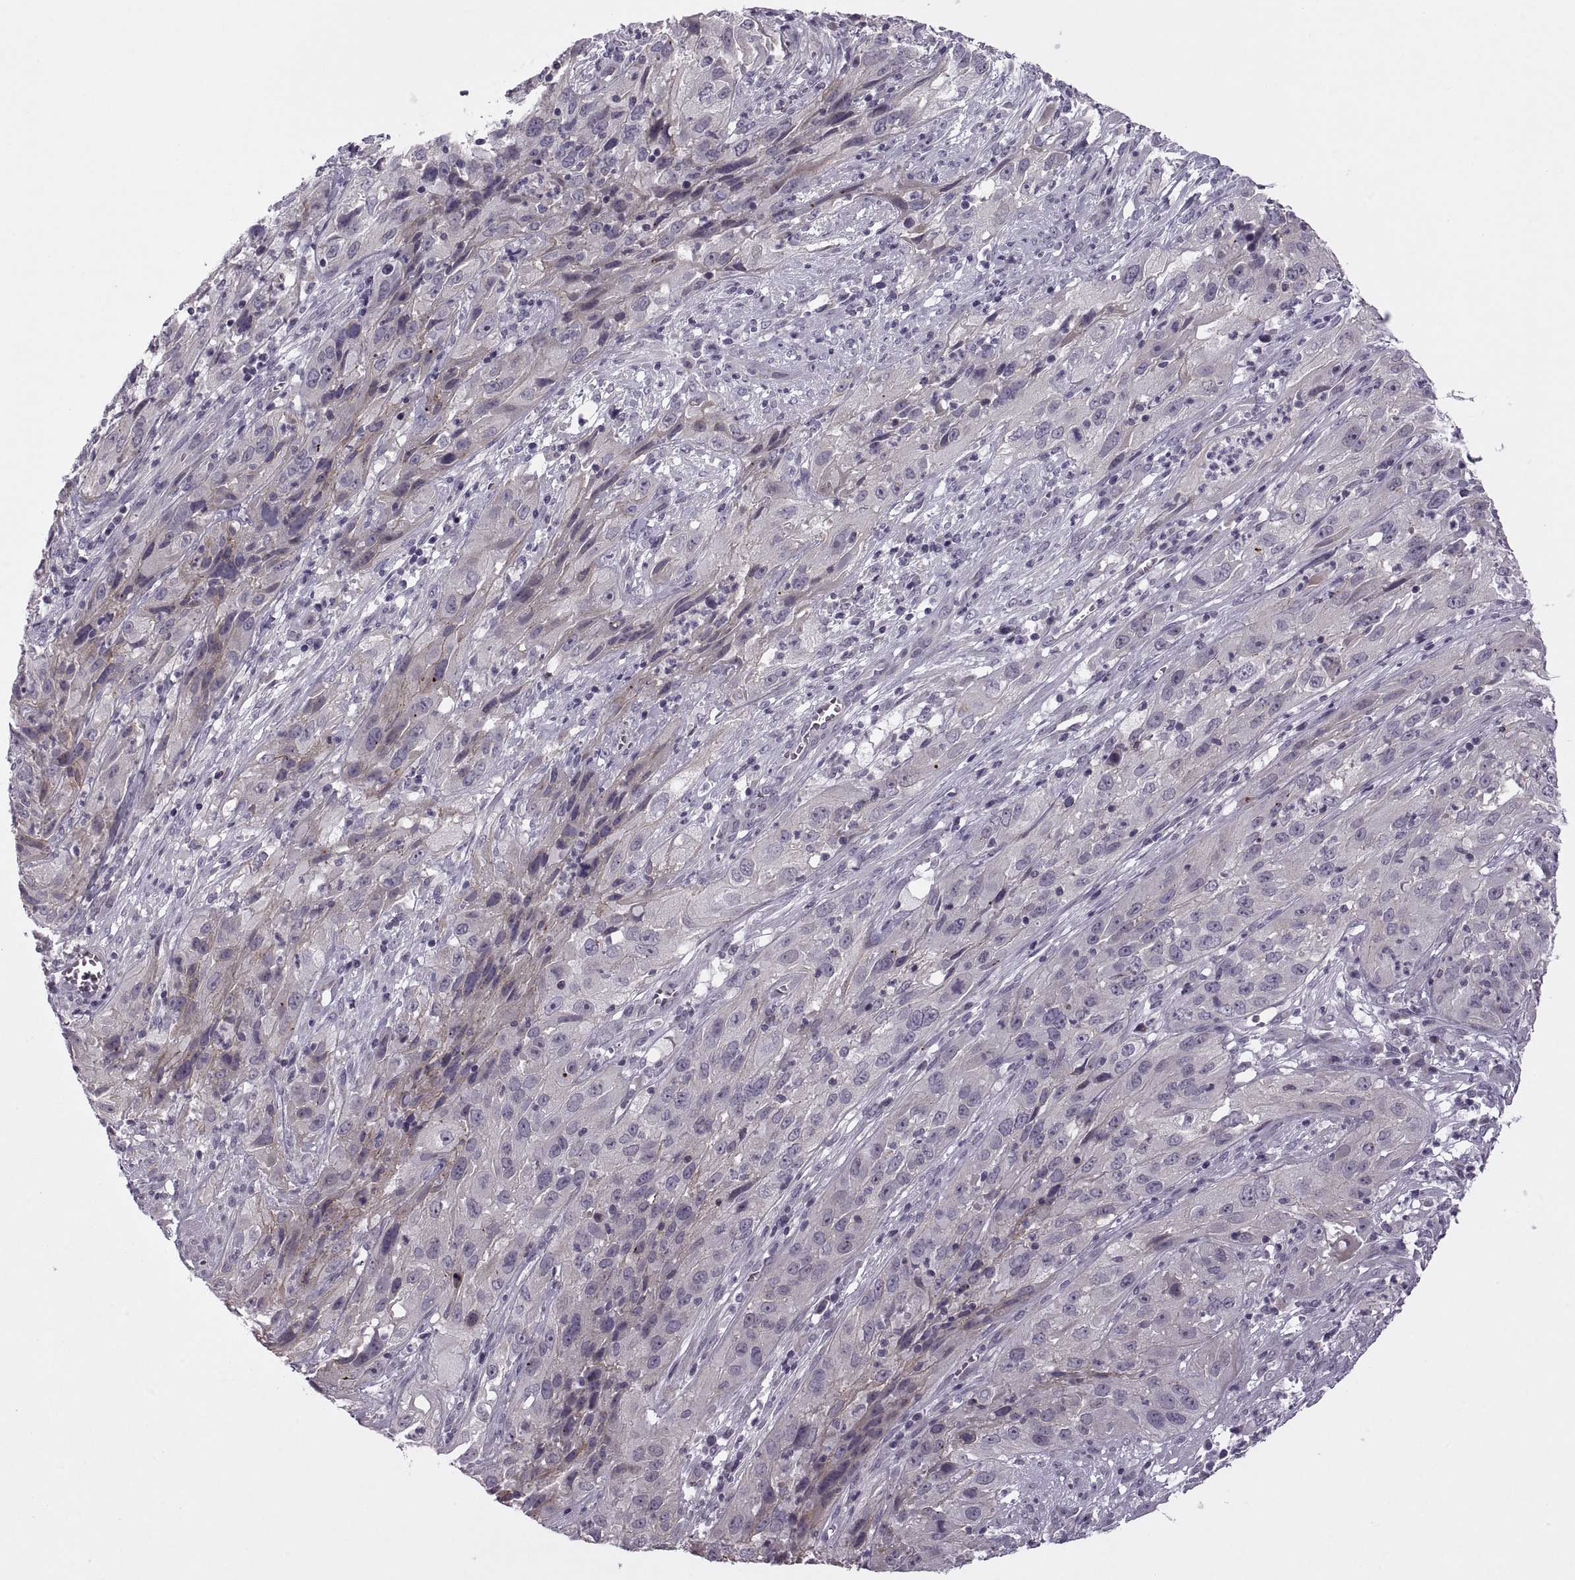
{"staining": {"intensity": "weak", "quantity": "<25%", "location": "cytoplasmic/membranous"}, "tissue": "cervical cancer", "cell_type": "Tumor cells", "image_type": "cancer", "snomed": [{"axis": "morphology", "description": "Squamous cell carcinoma, NOS"}, {"axis": "topography", "description": "Cervix"}], "caption": "High magnification brightfield microscopy of cervical cancer (squamous cell carcinoma) stained with DAB (3,3'-diaminobenzidine) (brown) and counterstained with hematoxylin (blue): tumor cells show no significant expression. Nuclei are stained in blue.", "gene": "RIPK4", "patient": {"sex": "female", "age": 32}}